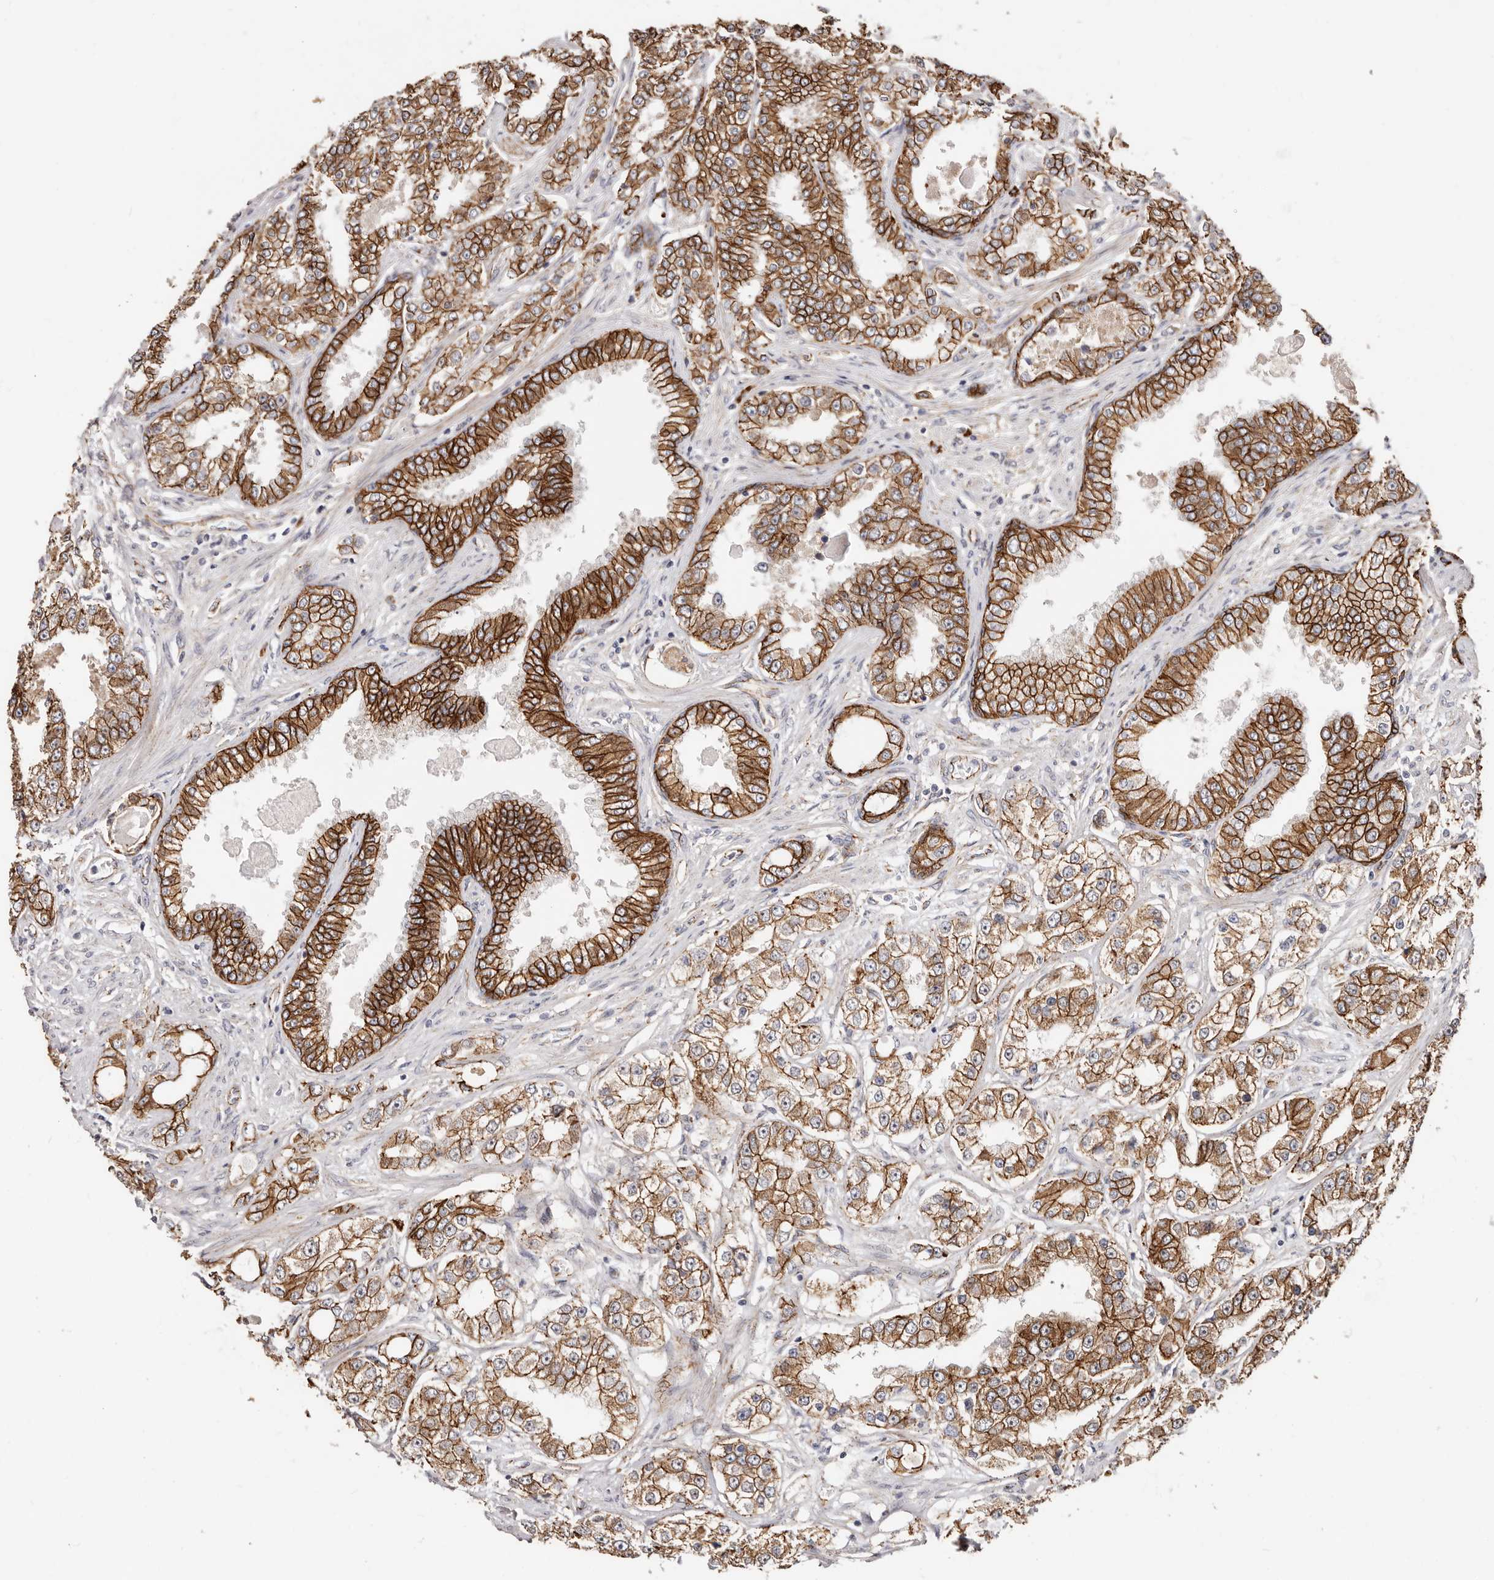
{"staining": {"intensity": "strong", "quantity": ">75%", "location": "cytoplasmic/membranous"}, "tissue": "prostate cancer", "cell_type": "Tumor cells", "image_type": "cancer", "snomed": [{"axis": "morphology", "description": "Normal tissue, NOS"}, {"axis": "morphology", "description": "Adenocarcinoma, High grade"}, {"axis": "topography", "description": "Prostate"}], "caption": "Immunohistochemistry staining of prostate cancer (adenocarcinoma (high-grade)), which demonstrates high levels of strong cytoplasmic/membranous positivity in approximately >75% of tumor cells indicating strong cytoplasmic/membranous protein staining. The staining was performed using DAB (3,3'-diaminobenzidine) (brown) for protein detection and nuclei were counterstained in hematoxylin (blue).", "gene": "CTNNB1", "patient": {"sex": "male", "age": 83}}